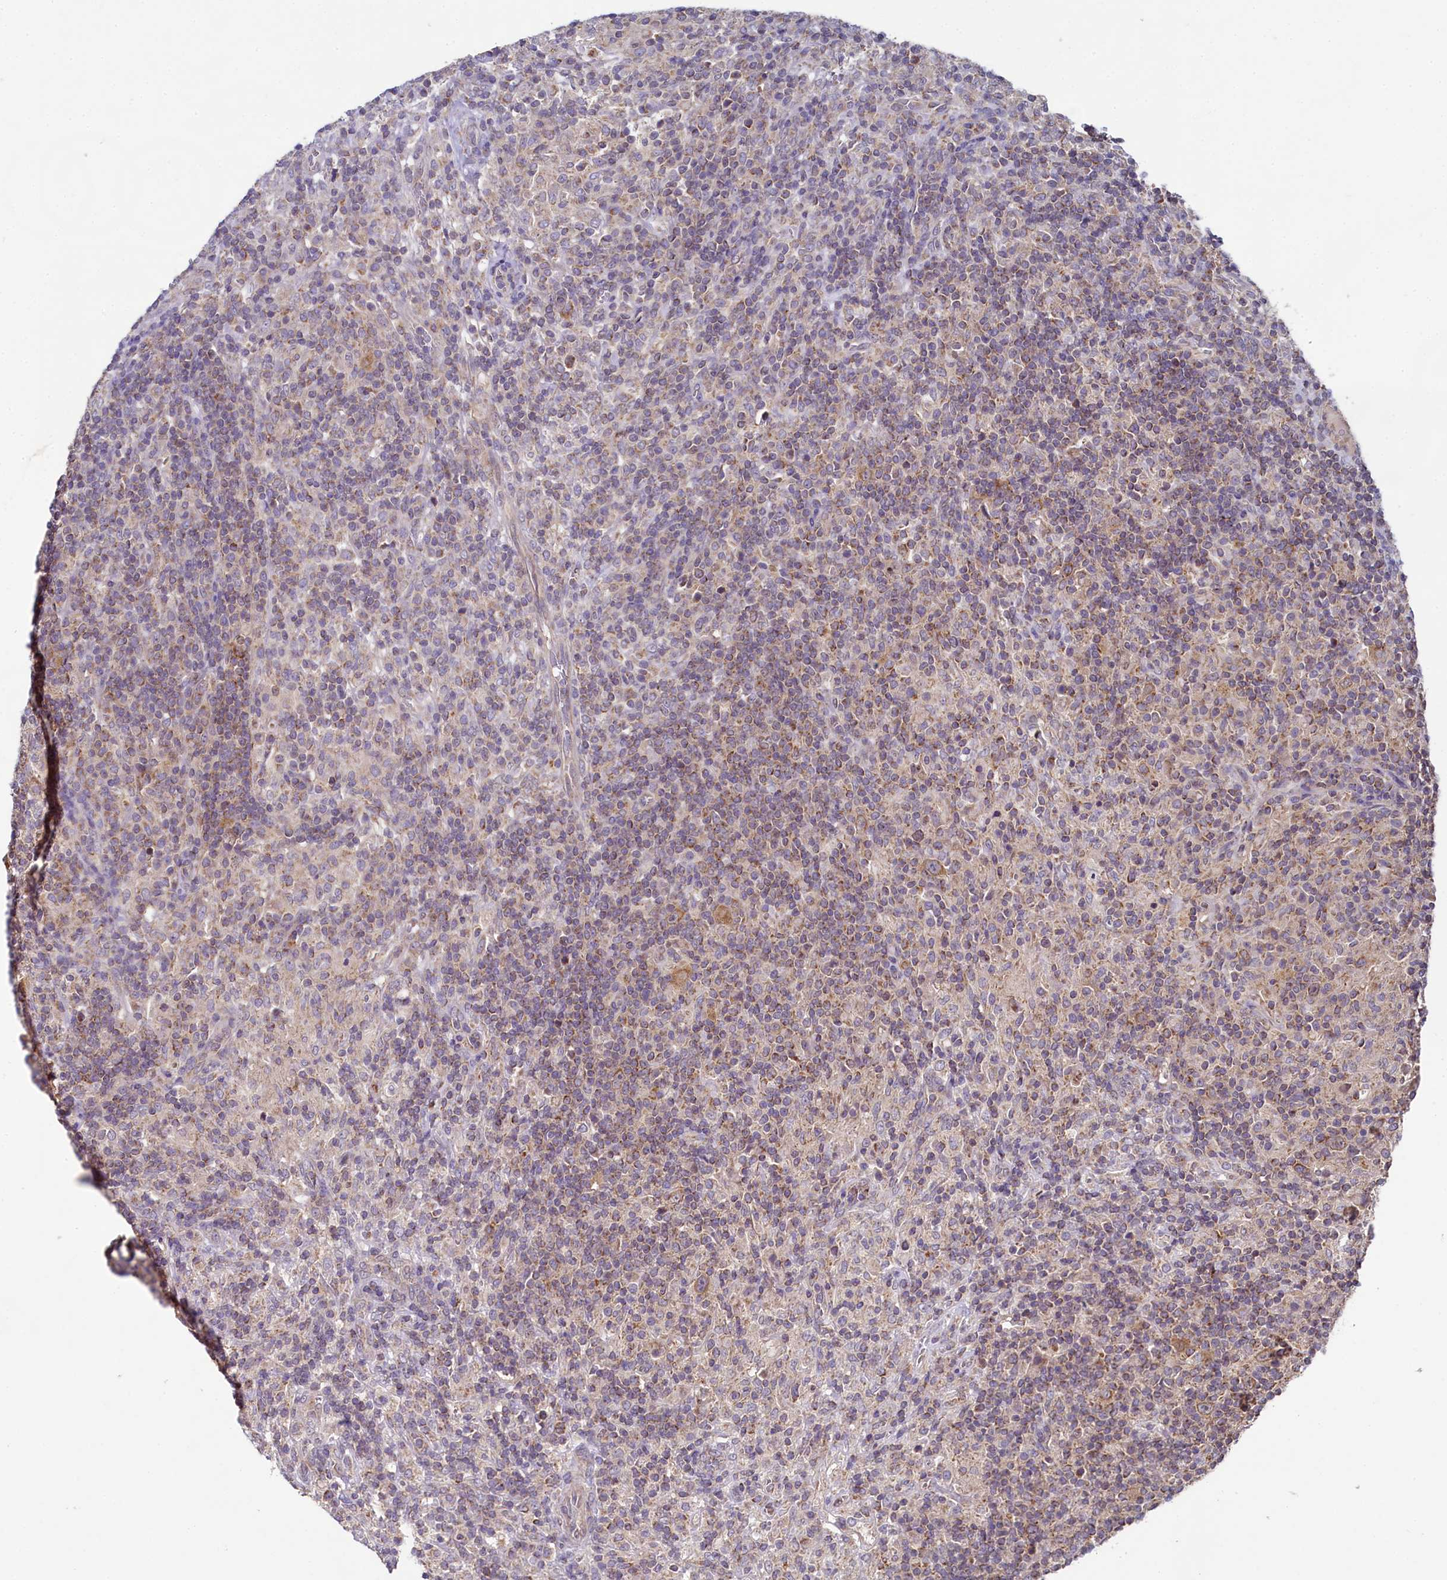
{"staining": {"intensity": "moderate", "quantity": ">75%", "location": "cytoplasmic/membranous"}, "tissue": "lymphoma", "cell_type": "Tumor cells", "image_type": "cancer", "snomed": [{"axis": "morphology", "description": "Hodgkin's disease, NOS"}, {"axis": "topography", "description": "Lymph node"}], "caption": "Immunohistochemical staining of Hodgkin's disease shows medium levels of moderate cytoplasmic/membranous staining in approximately >75% of tumor cells.", "gene": "MRPL57", "patient": {"sex": "male", "age": 70}}